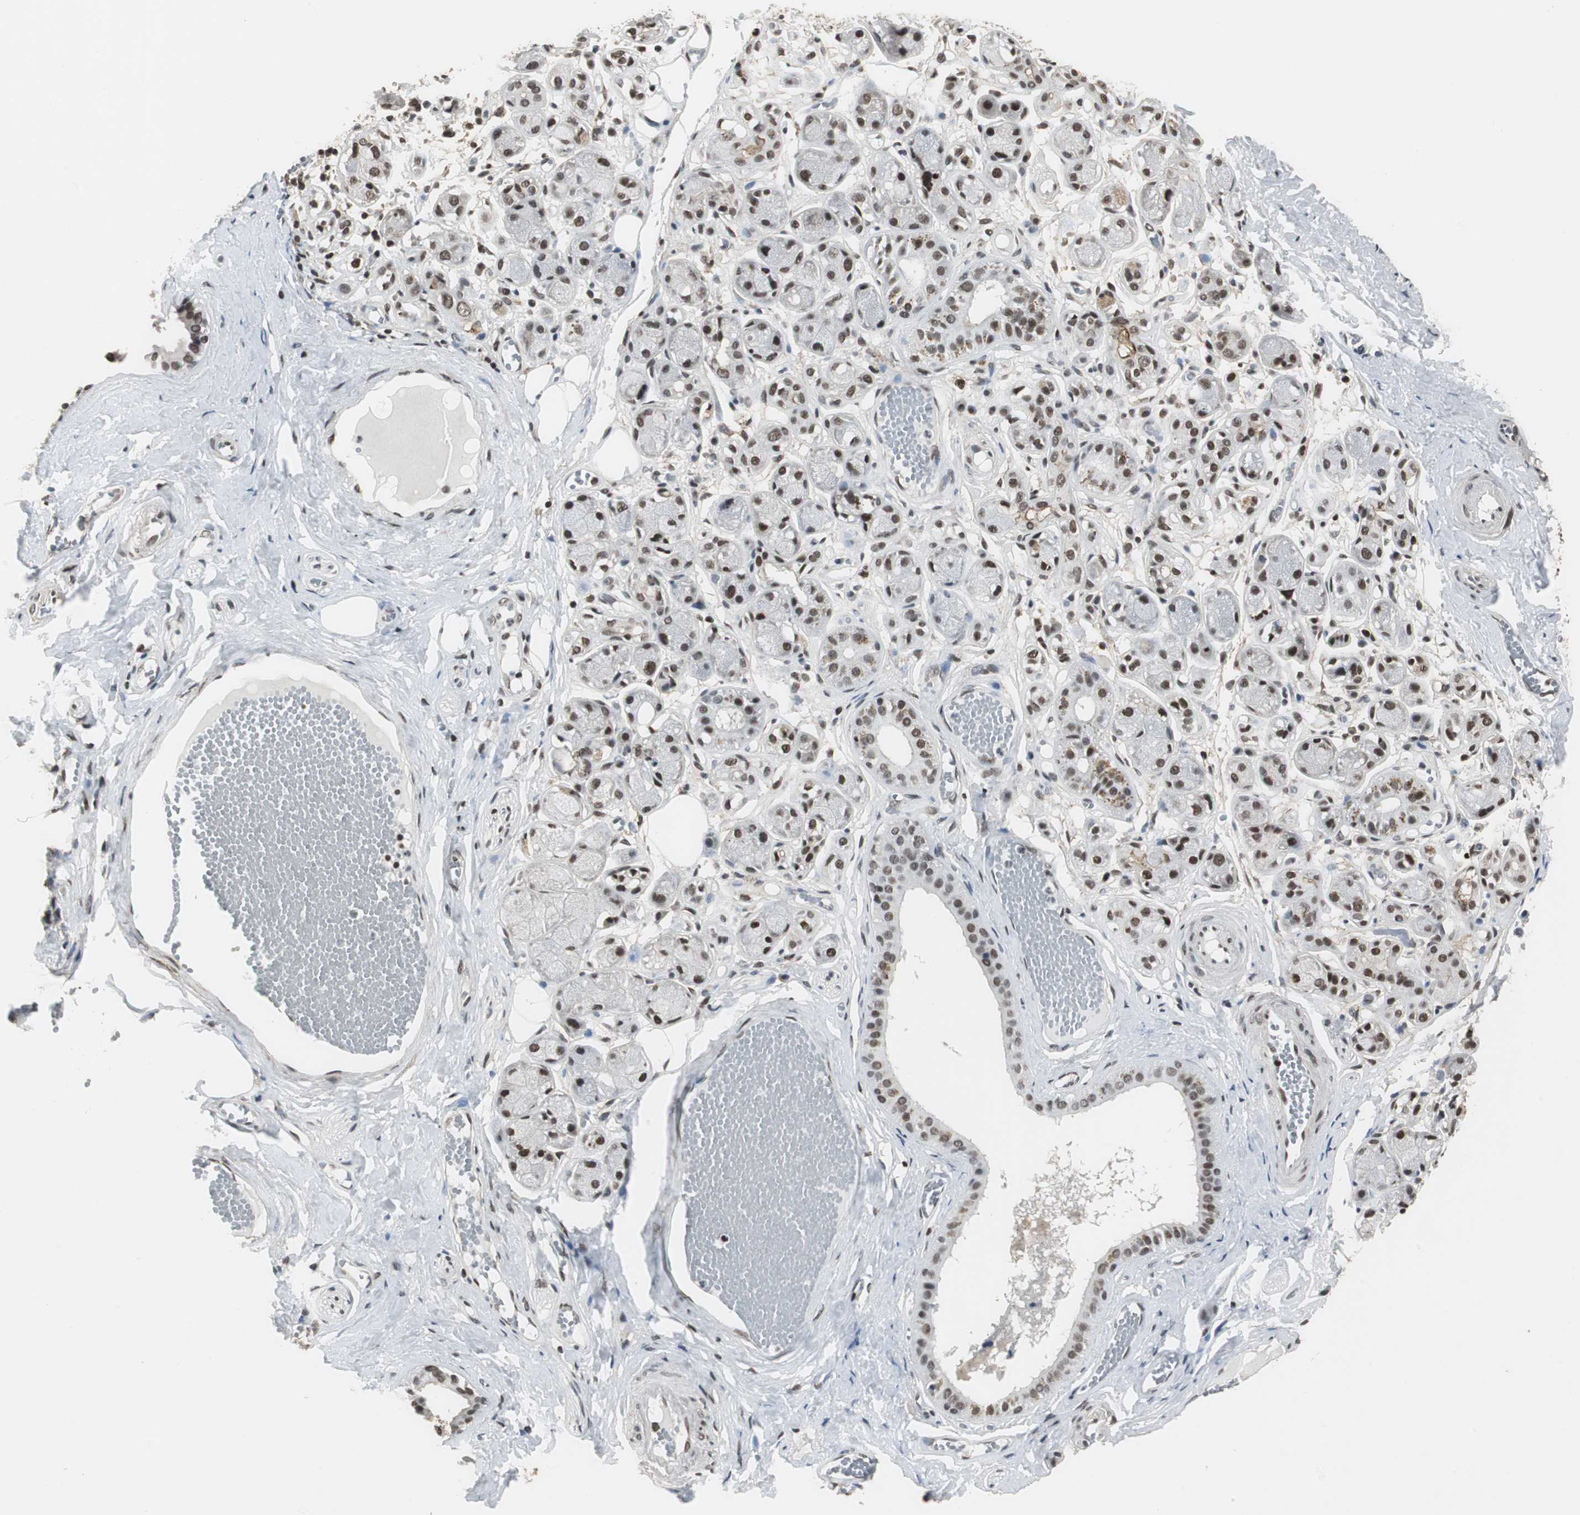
{"staining": {"intensity": "negative", "quantity": "none", "location": "none"}, "tissue": "adipose tissue", "cell_type": "Adipocytes", "image_type": "normal", "snomed": [{"axis": "morphology", "description": "Normal tissue, NOS"}, {"axis": "morphology", "description": "Inflammation, NOS"}, {"axis": "topography", "description": "Vascular tissue"}, {"axis": "topography", "description": "Salivary gland"}], "caption": "Immunohistochemical staining of benign adipose tissue reveals no significant staining in adipocytes. The staining was performed using DAB to visualize the protein expression in brown, while the nuclei were stained in blue with hematoxylin (Magnification: 20x).", "gene": "MKX", "patient": {"sex": "female", "age": 75}}